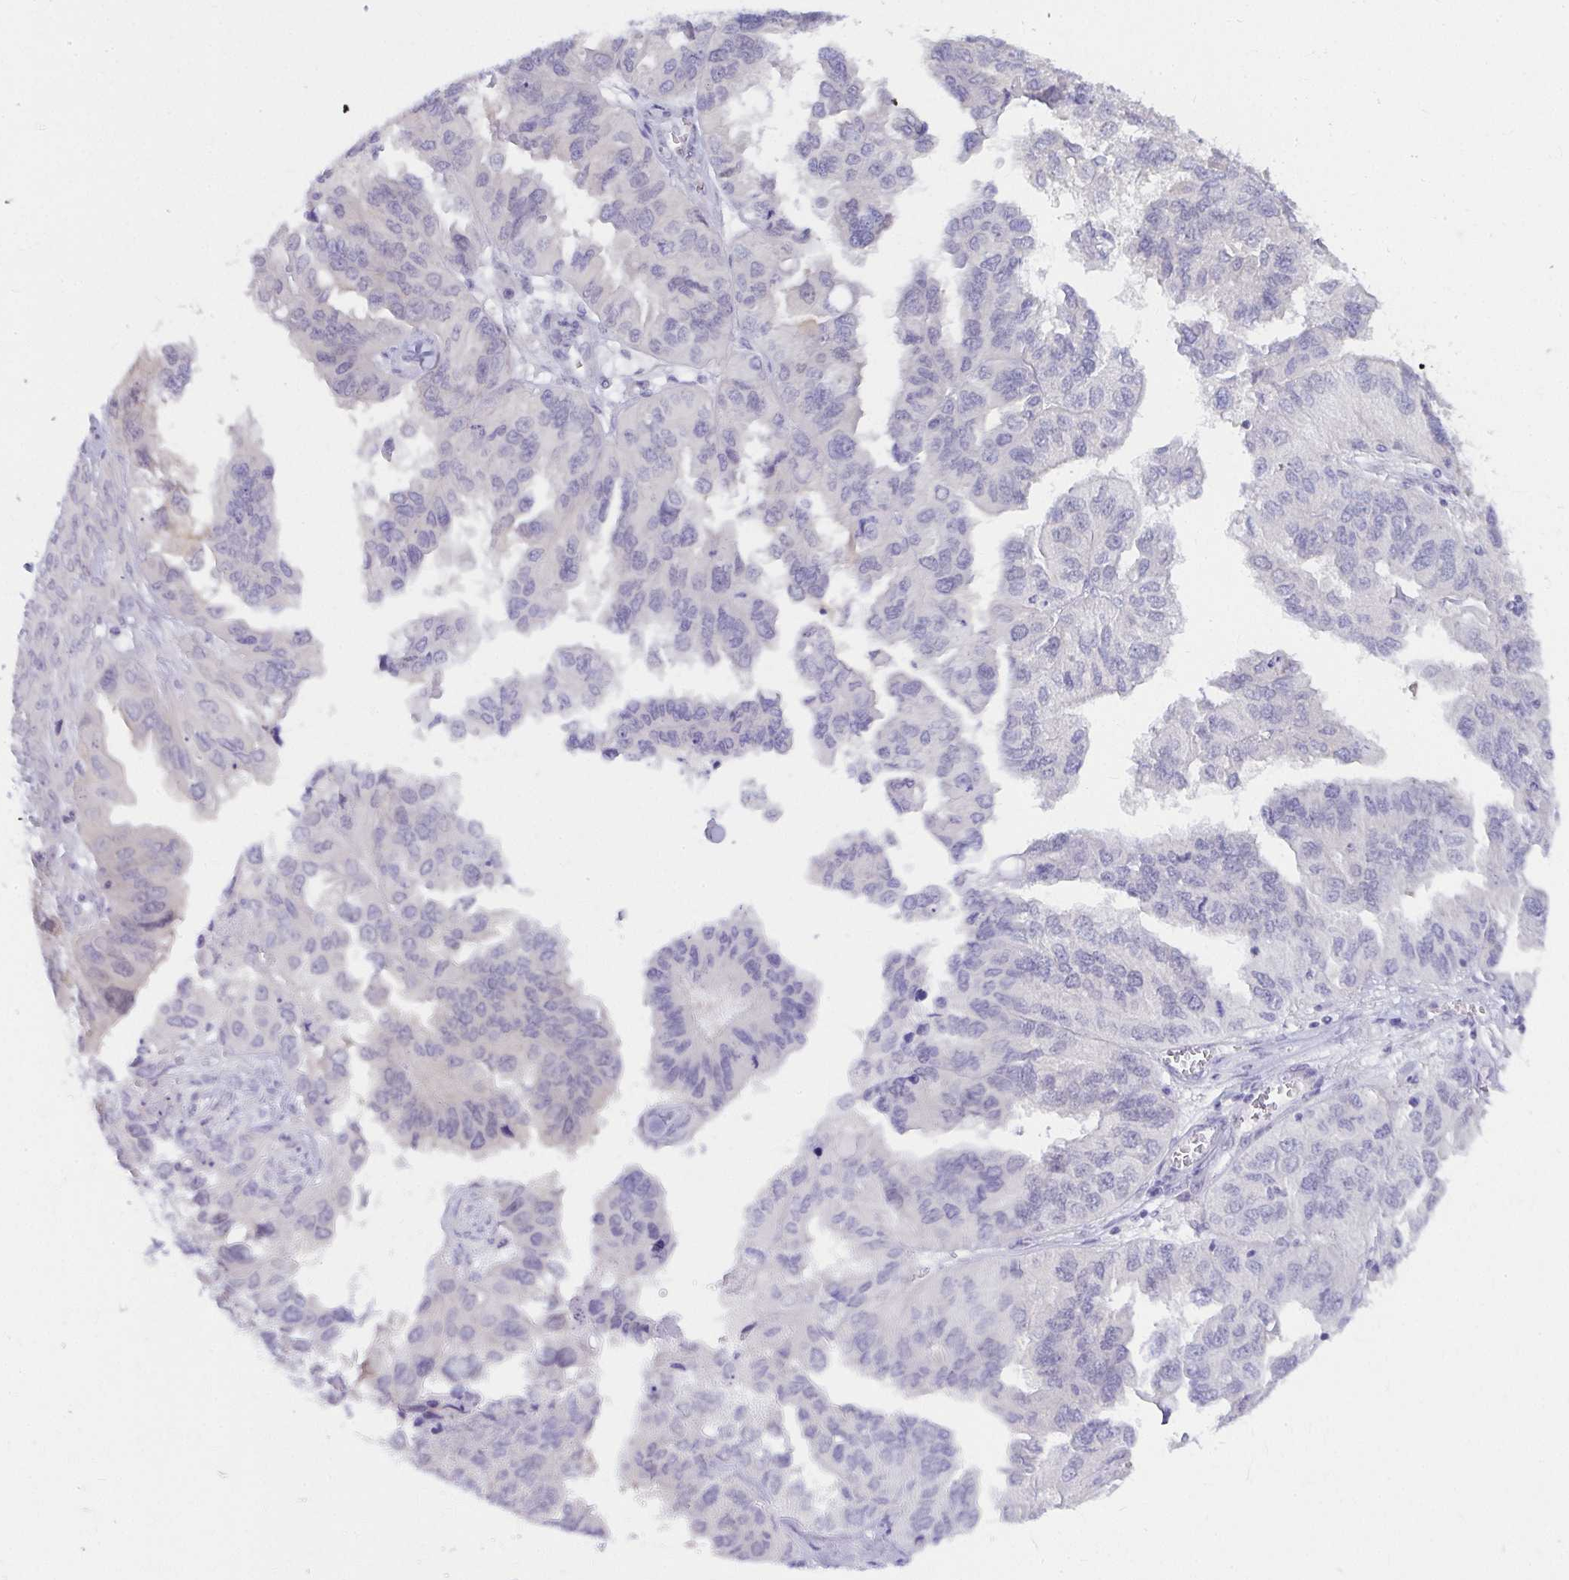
{"staining": {"intensity": "negative", "quantity": "none", "location": "none"}, "tissue": "ovarian cancer", "cell_type": "Tumor cells", "image_type": "cancer", "snomed": [{"axis": "morphology", "description": "Cystadenocarcinoma, serous, NOS"}, {"axis": "topography", "description": "Ovary"}], "caption": "There is no significant positivity in tumor cells of ovarian cancer (serous cystadenocarcinoma). (Brightfield microscopy of DAB (3,3'-diaminobenzidine) immunohistochemistry at high magnification).", "gene": "C19orf81", "patient": {"sex": "female", "age": 79}}